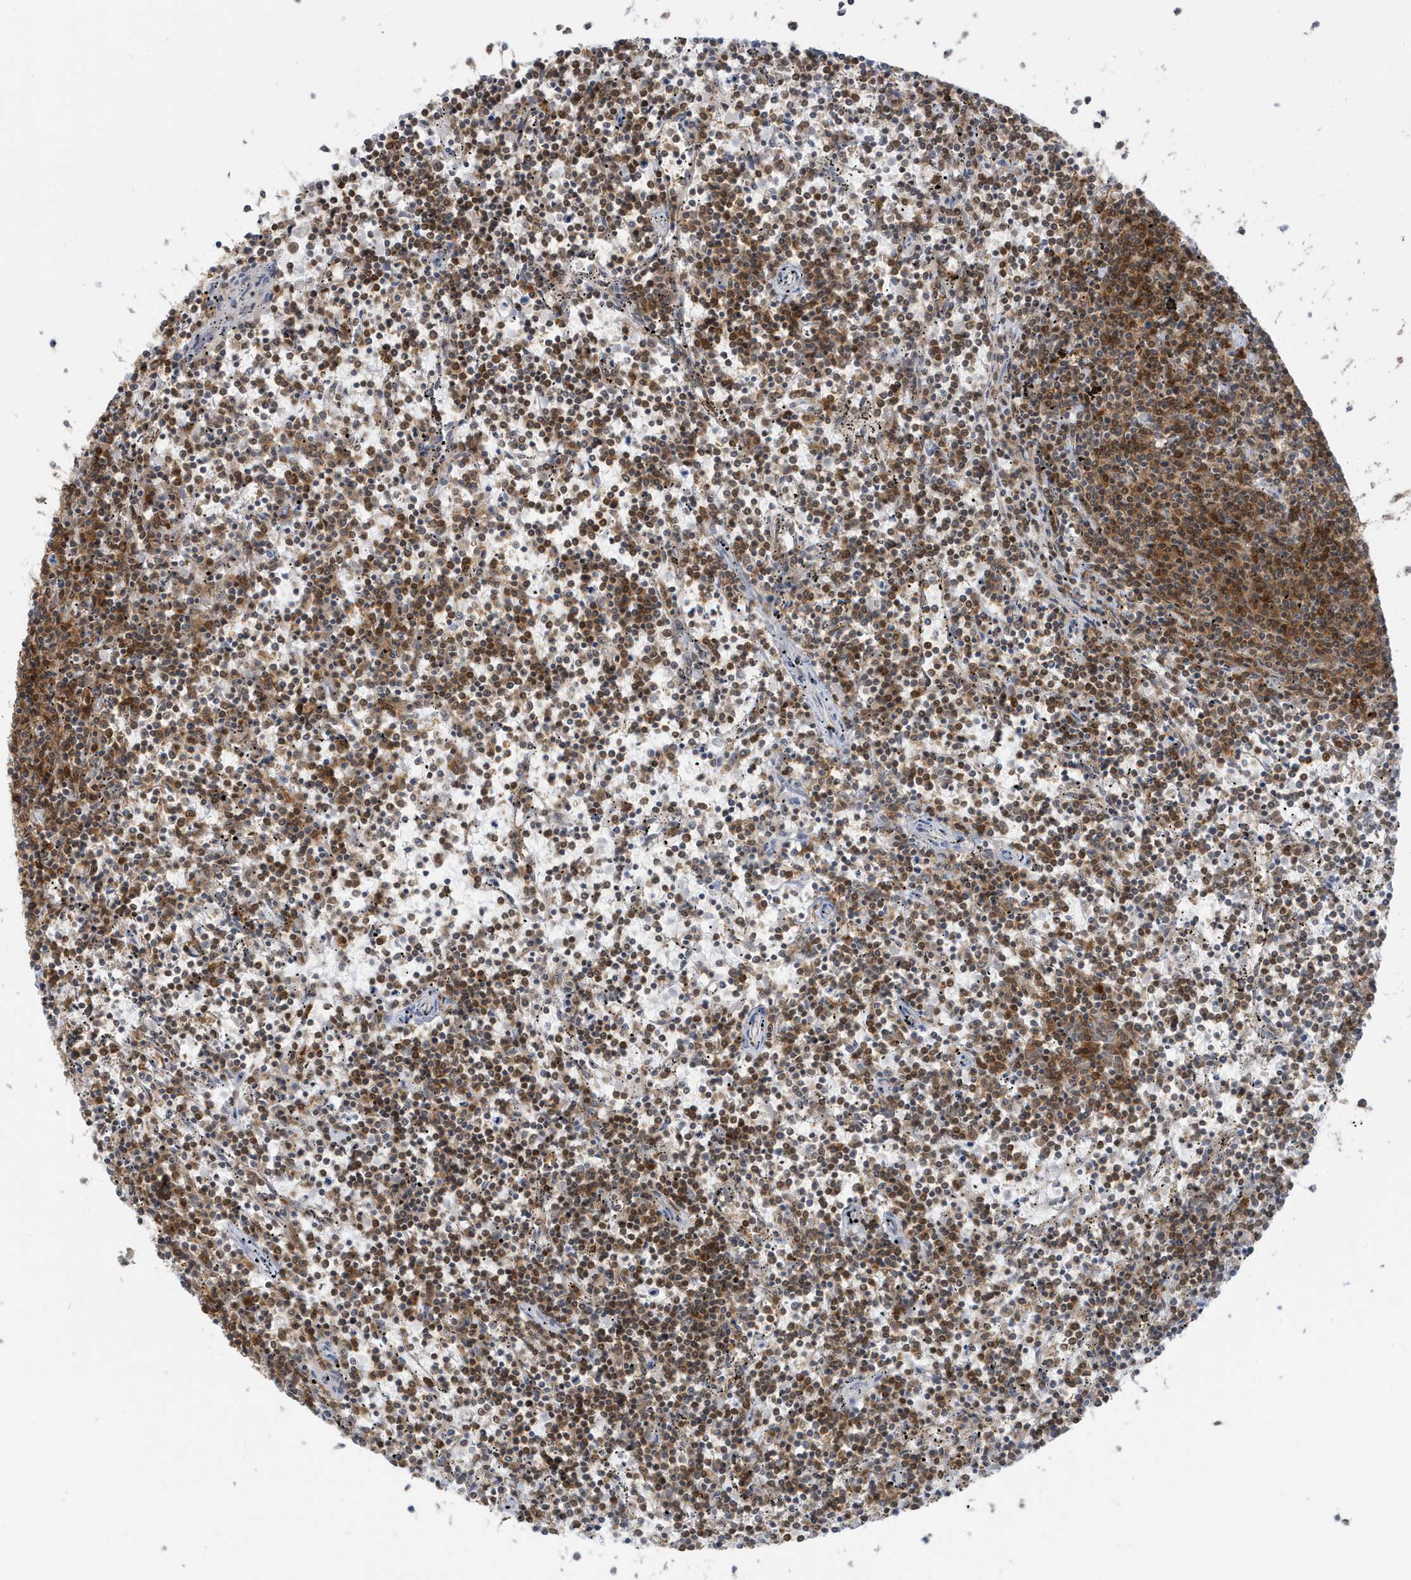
{"staining": {"intensity": "moderate", "quantity": "25%-75%", "location": "cytoplasmic/membranous"}, "tissue": "lymphoma", "cell_type": "Tumor cells", "image_type": "cancer", "snomed": [{"axis": "morphology", "description": "Malignant lymphoma, non-Hodgkin's type, Low grade"}, {"axis": "topography", "description": "Spleen"}], "caption": "A histopathology image of malignant lymphoma, non-Hodgkin's type (low-grade) stained for a protein displays moderate cytoplasmic/membranous brown staining in tumor cells.", "gene": "OGA", "patient": {"sex": "female", "age": 50}}